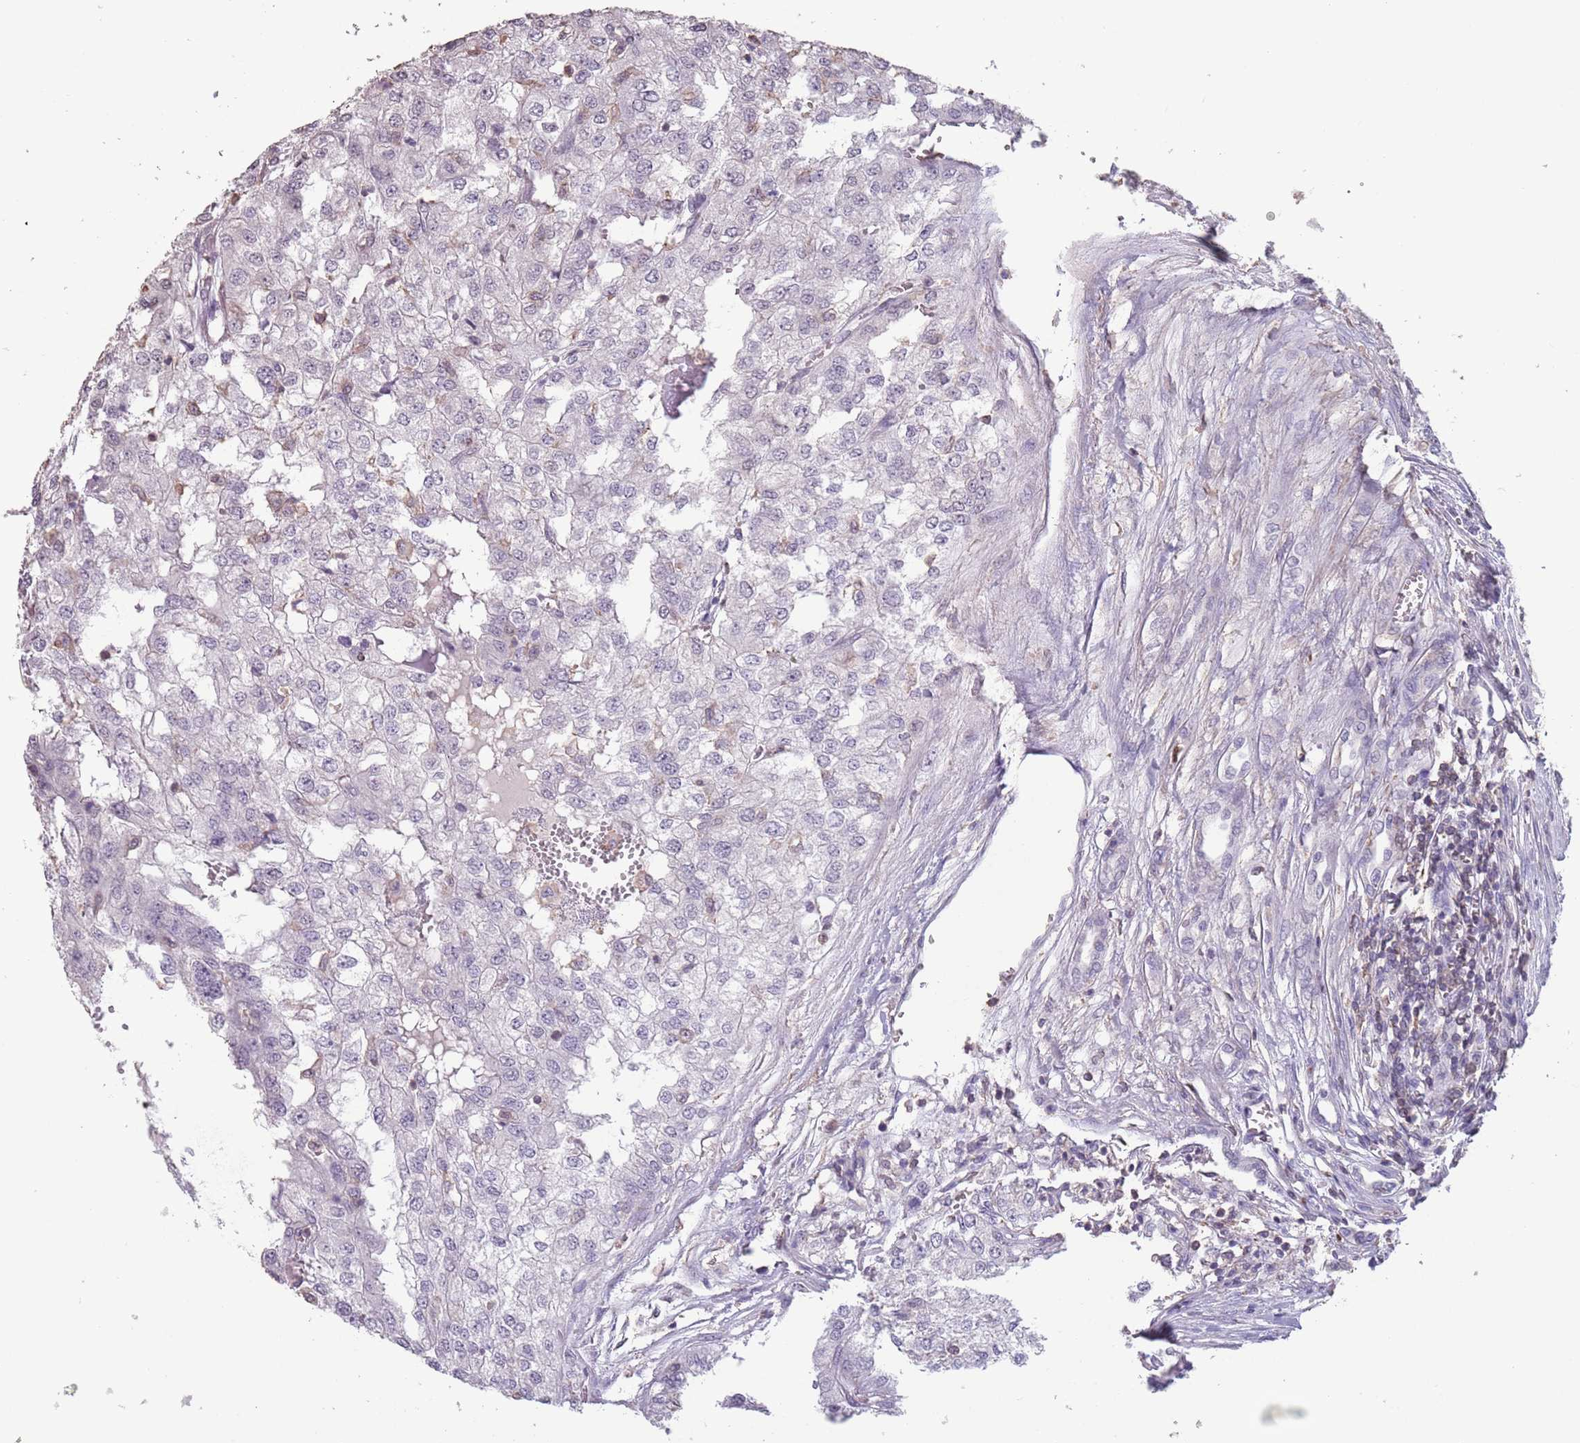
{"staining": {"intensity": "negative", "quantity": "none", "location": "none"}, "tissue": "renal cancer", "cell_type": "Tumor cells", "image_type": "cancer", "snomed": [{"axis": "morphology", "description": "Adenocarcinoma, NOS"}, {"axis": "topography", "description": "Kidney"}], "caption": "This is a micrograph of immunohistochemistry staining of renal cancer, which shows no positivity in tumor cells. (Stains: DAB IHC with hematoxylin counter stain, Microscopy: brightfield microscopy at high magnification).", "gene": "SUN5", "patient": {"sex": "female", "age": 54}}